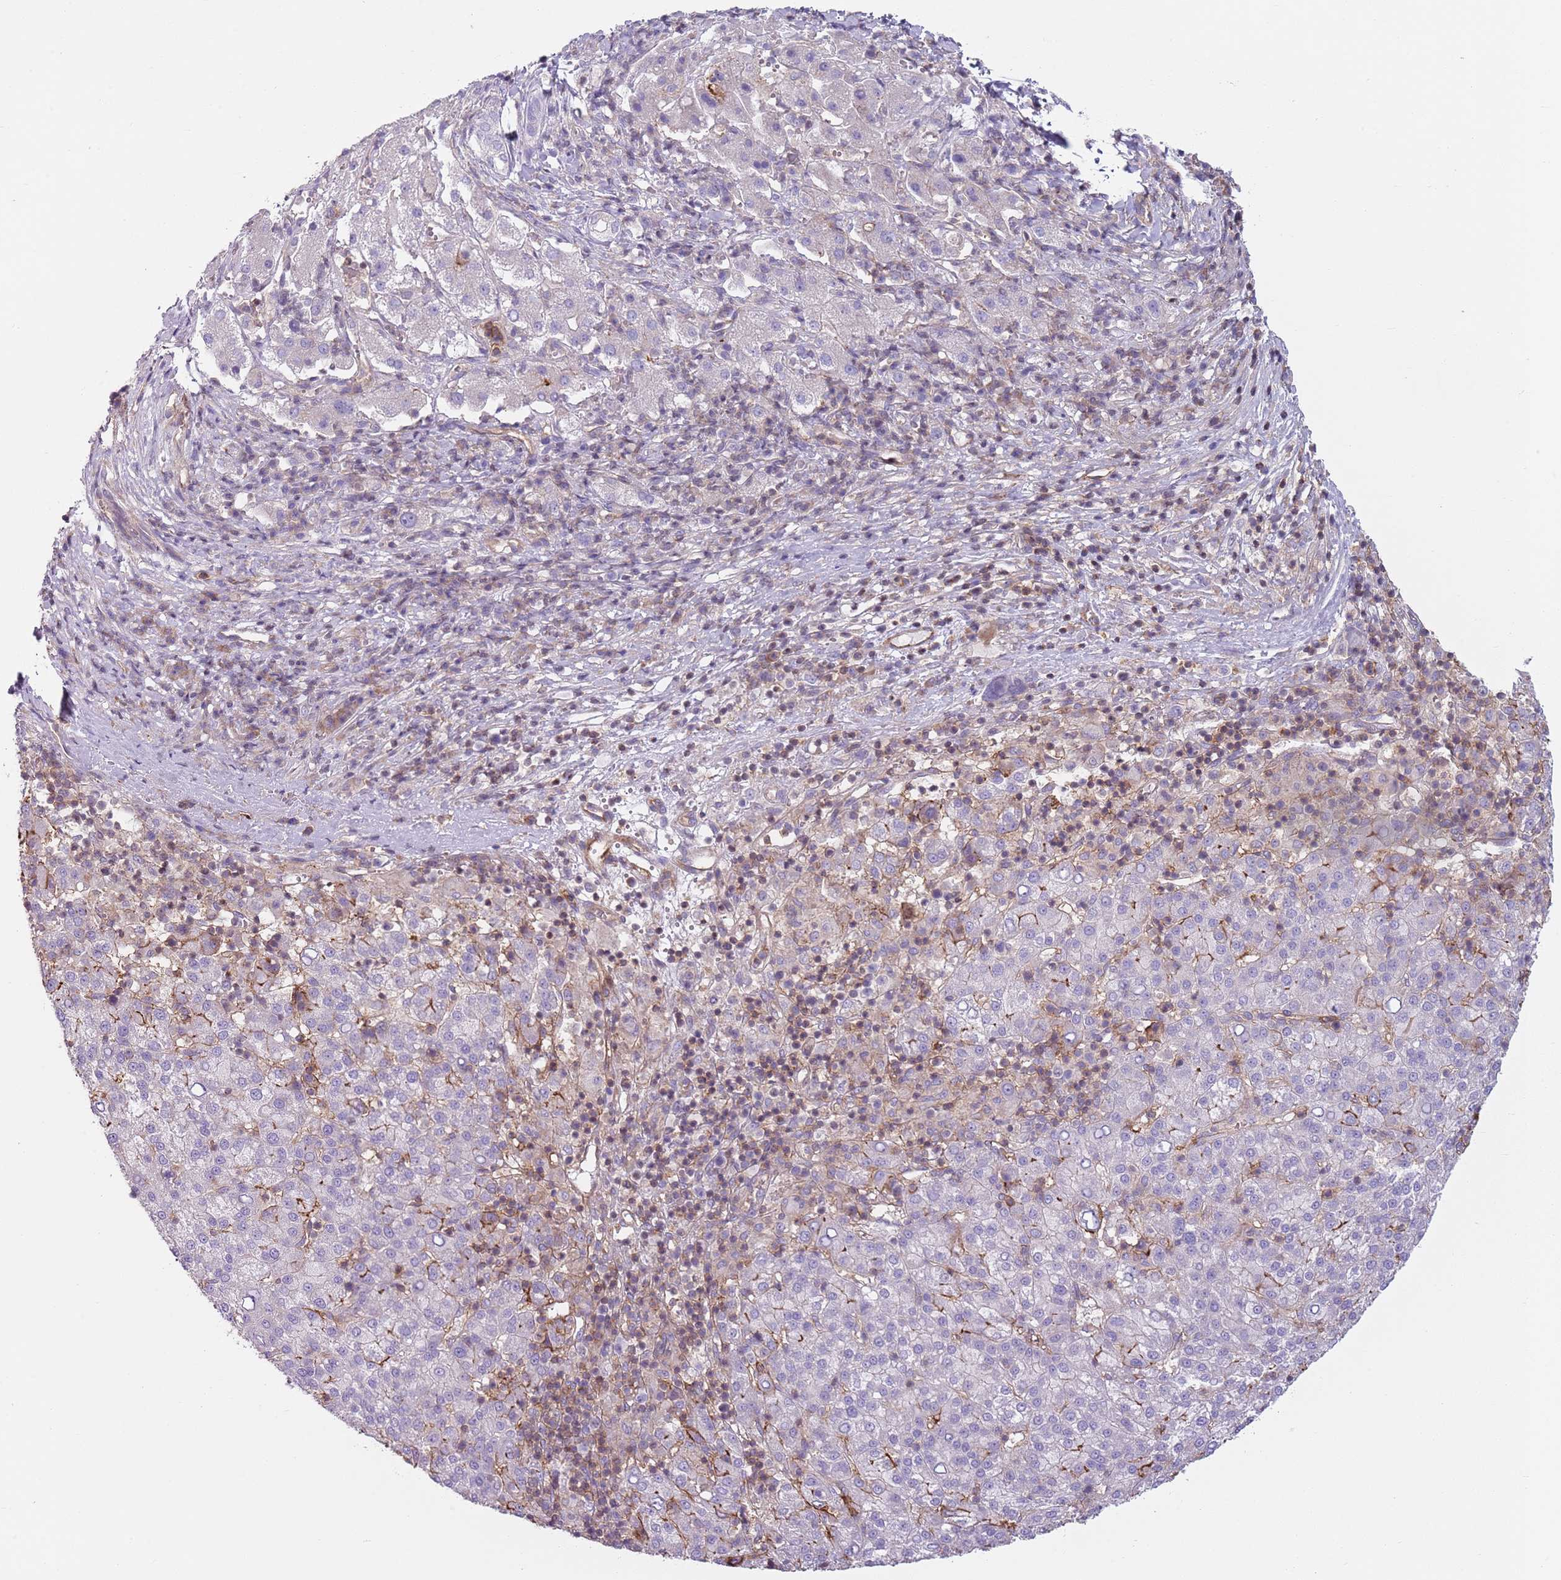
{"staining": {"intensity": "negative", "quantity": "none", "location": "none"}, "tissue": "liver cancer", "cell_type": "Tumor cells", "image_type": "cancer", "snomed": [{"axis": "morphology", "description": "Carcinoma, Hepatocellular, NOS"}, {"axis": "topography", "description": "Liver"}], "caption": "An image of human liver hepatocellular carcinoma is negative for staining in tumor cells.", "gene": "GNAI3", "patient": {"sex": "female", "age": 58}}